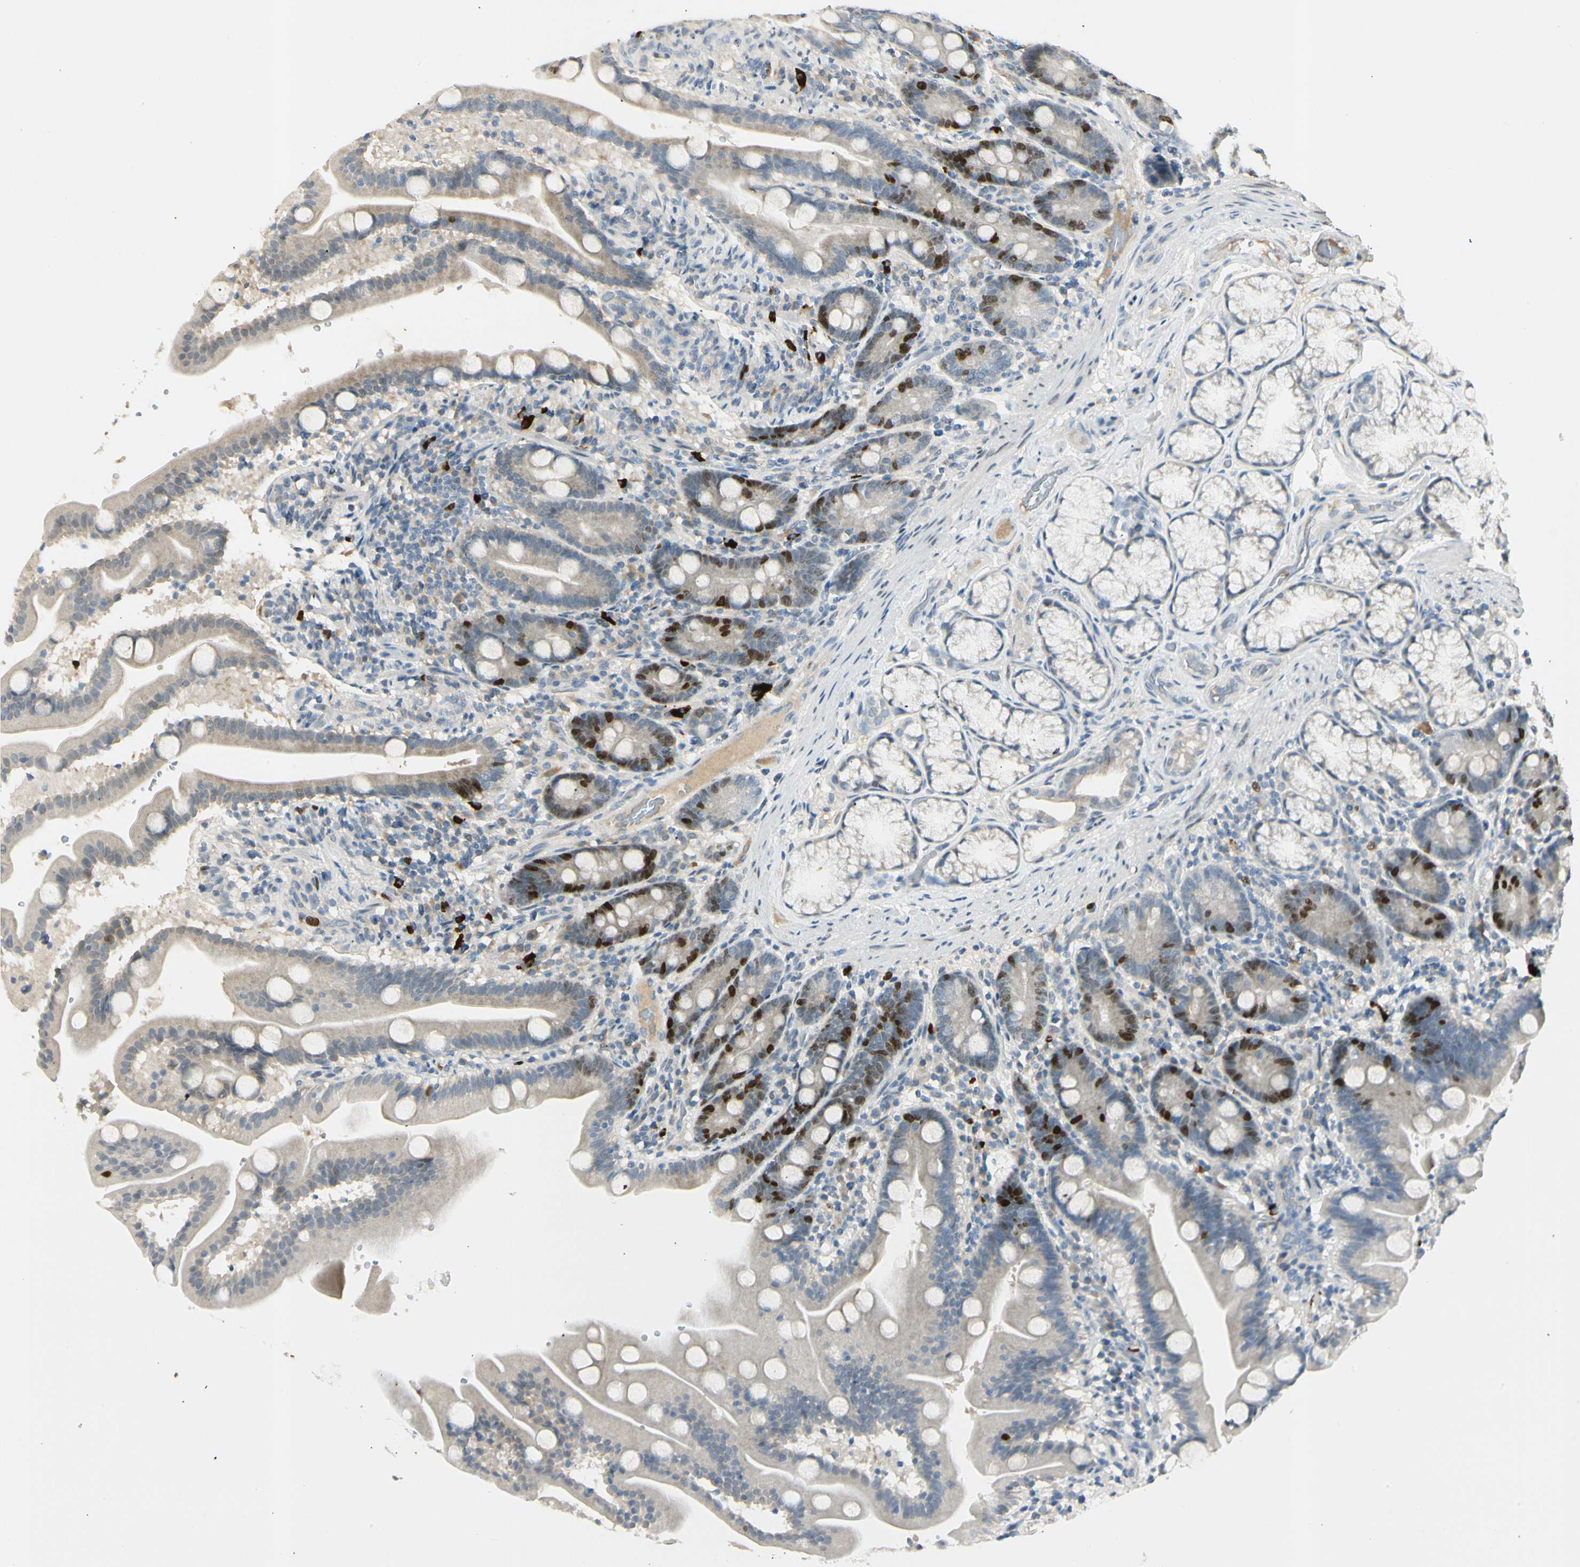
{"staining": {"intensity": "strong", "quantity": "<25%", "location": "nuclear"}, "tissue": "duodenum", "cell_type": "Glandular cells", "image_type": "normal", "snomed": [{"axis": "morphology", "description": "Normal tissue, NOS"}, {"axis": "topography", "description": "Duodenum"}], "caption": "An immunohistochemistry (IHC) photomicrograph of benign tissue is shown. Protein staining in brown labels strong nuclear positivity in duodenum within glandular cells. The protein of interest is shown in brown color, while the nuclei are stained blue.", "gene": "PITX1", "patient": {"sex": "male", "age": 54}}